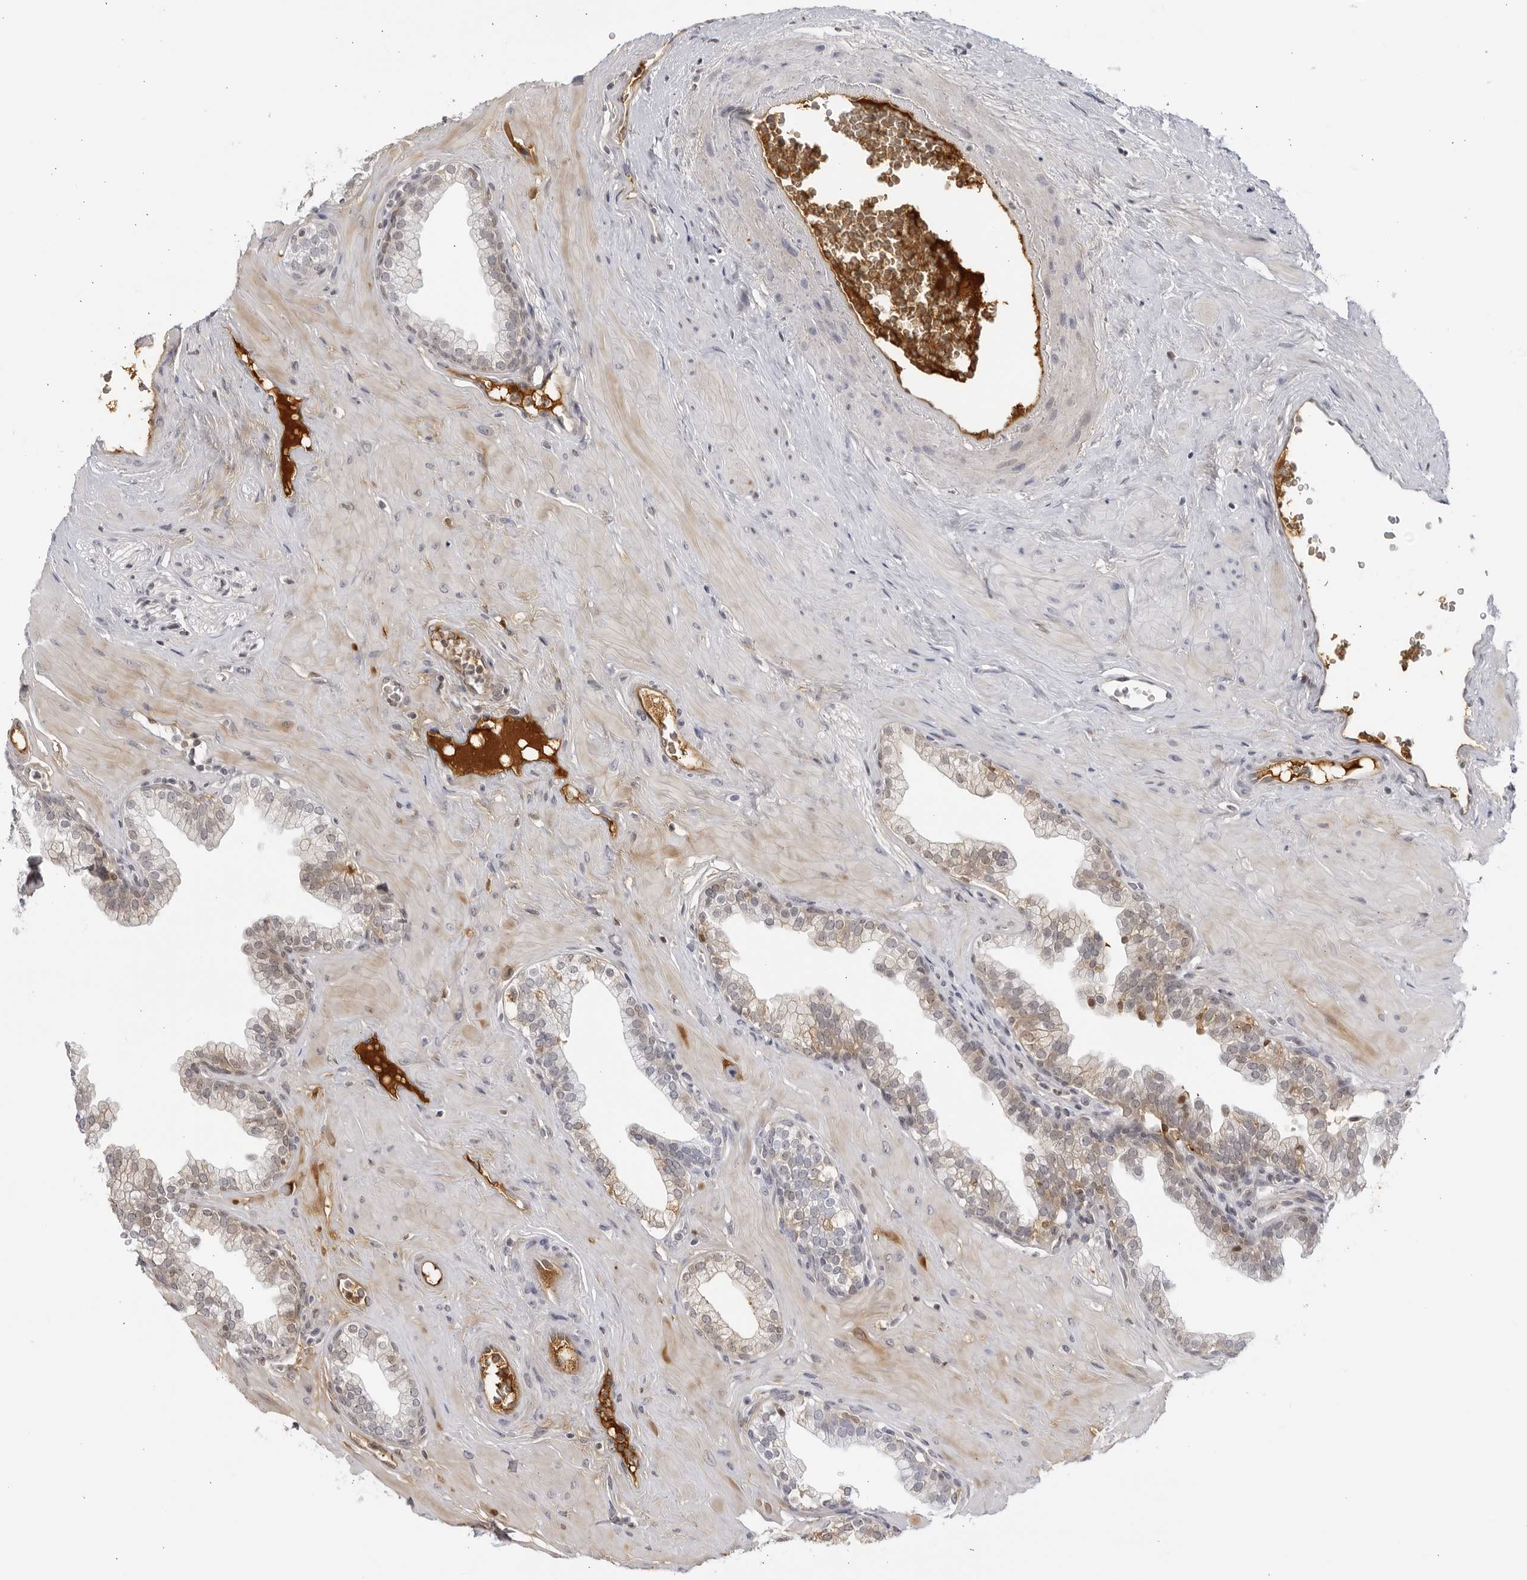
{"staining": {"intensity": "weak", "quantity": "25%-75%", "location": "cytoplasmic/membranous,nuclear"}, "tissue": "prostate", "cell_type": "Glandular cells", "image_type": "normal", "snomed": [{"axis": "morphology", "description": "Normal tissue, NOS"}, {"axis": "morphology", "description": "Urothelial carcinoma, Low grade"}, {"axis": "topography", "description": "Urinary bladder"}, {"axis": "topography", "description": "Prostate"}], "caption": "Prostate stained with a protein marker exhibits weak staining in glandular cells.", "gene": "CNBD1", "patient": {"sex": "male", "age": 60}}